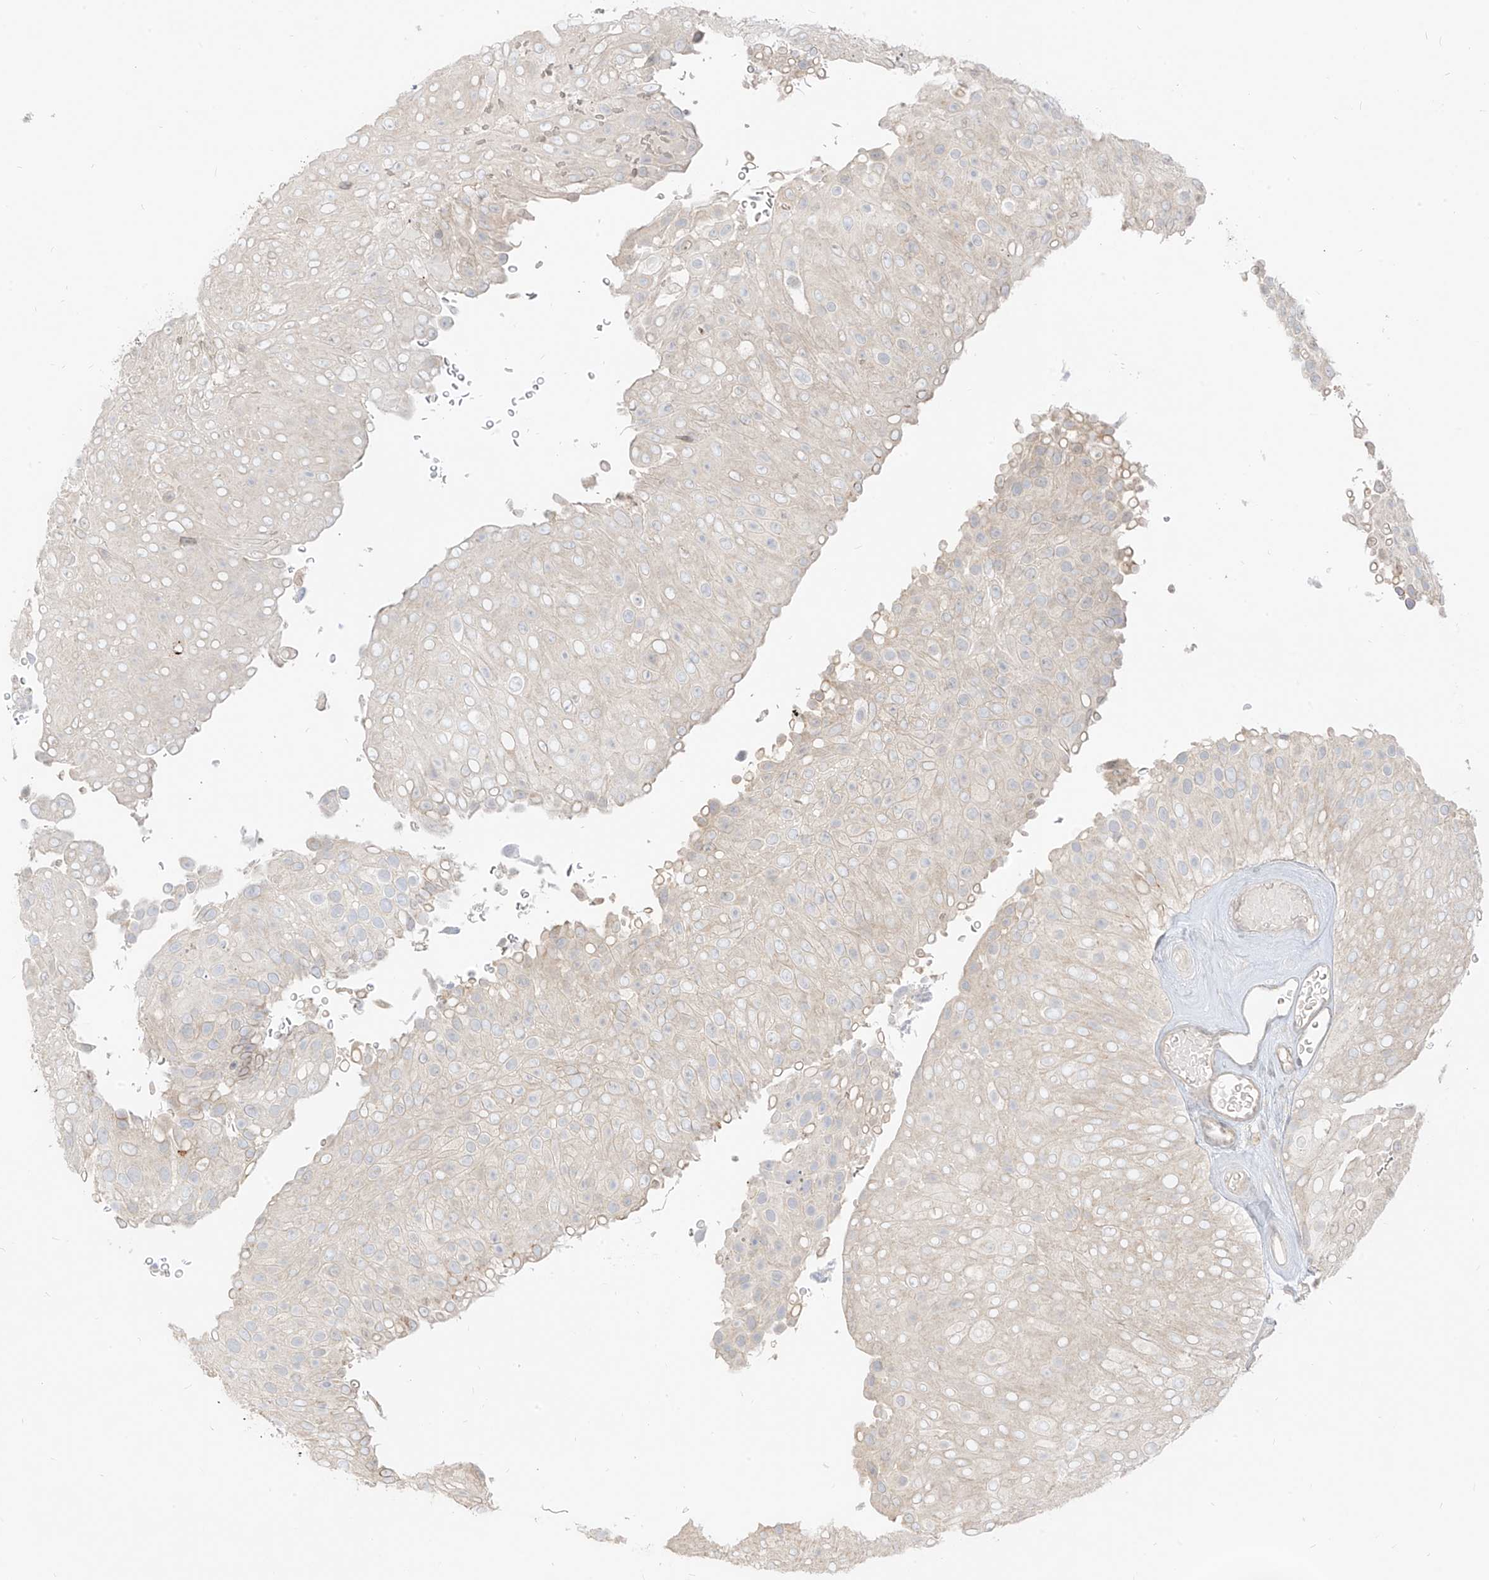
{"staining": {"intensity": "weak", "quantity": "<25%", "location": "cytoplasmic/membranous"}, "tissue": "urothelial cancer", "cell_type": "Tumor cells", "image_type": "cancer", "snomed": [{"axis": "morphology", "description": "Urothelial carcinoma, Low grade"}, {"axis": "topography", "description": "Urinary bladder"}], "caption": "The micrograph demonstrates no significant staining in tumor cells of urothelial carcinoma (low-grade).", "gene": "LIPT1", "patient": {"sex": "male", "age": 78}}